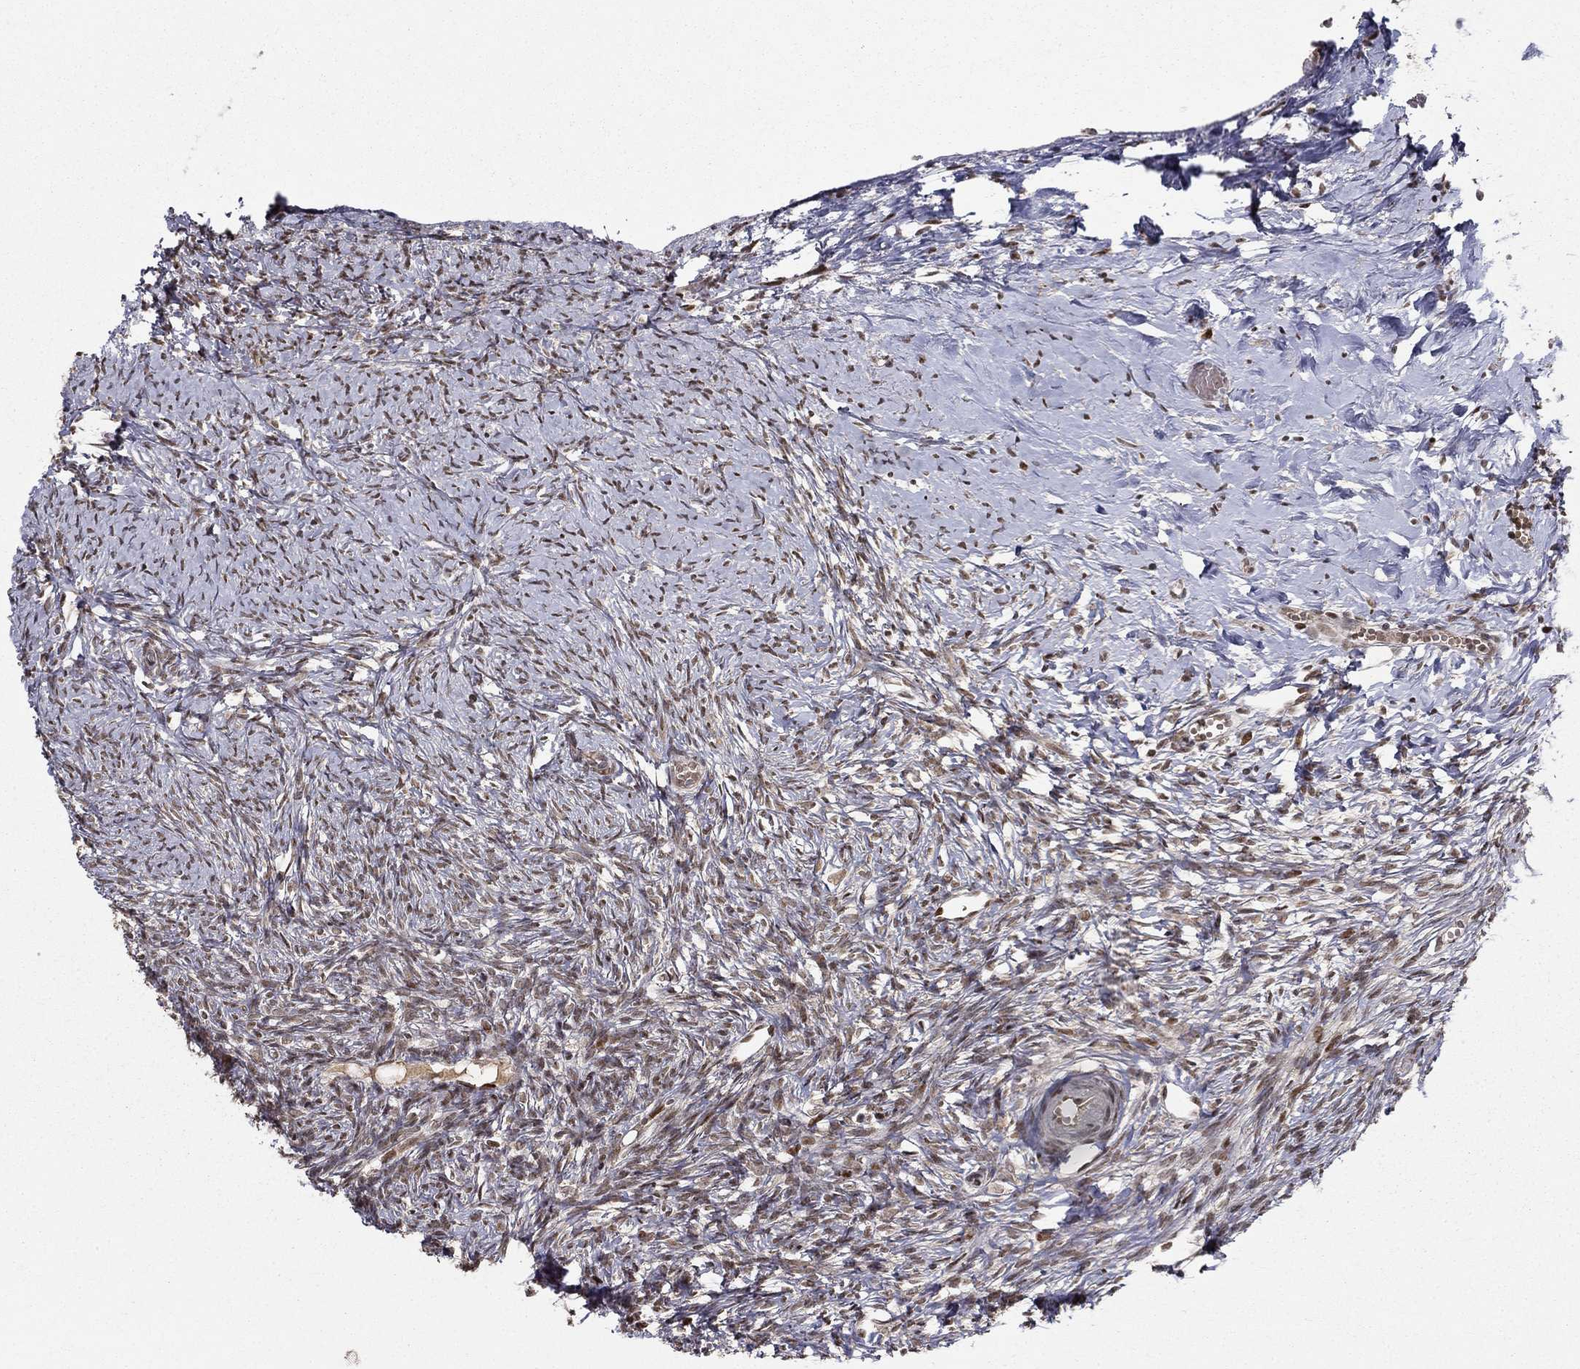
{"staining": {"intensity": "weak", "quantity": "25%-75%", "location": "nuclear"}, "tissue": "ovary", "cell_type": "Ovarian stroma cells", "image_type": "normal", "snomed": [{"axis": "morphology", "description": "Normal tissue, NOS"}, {"axis": "topography", "description": "Ovary"}], "caption": "Immunohistochemical staining of benign human ovary exhibits 25%-75% levels of weak nuclear protein positivity in about 25%-75% of ovarian stroma cells.", "gene": "CDCA7L", "patient": {"sex": "female", "age": 43}}